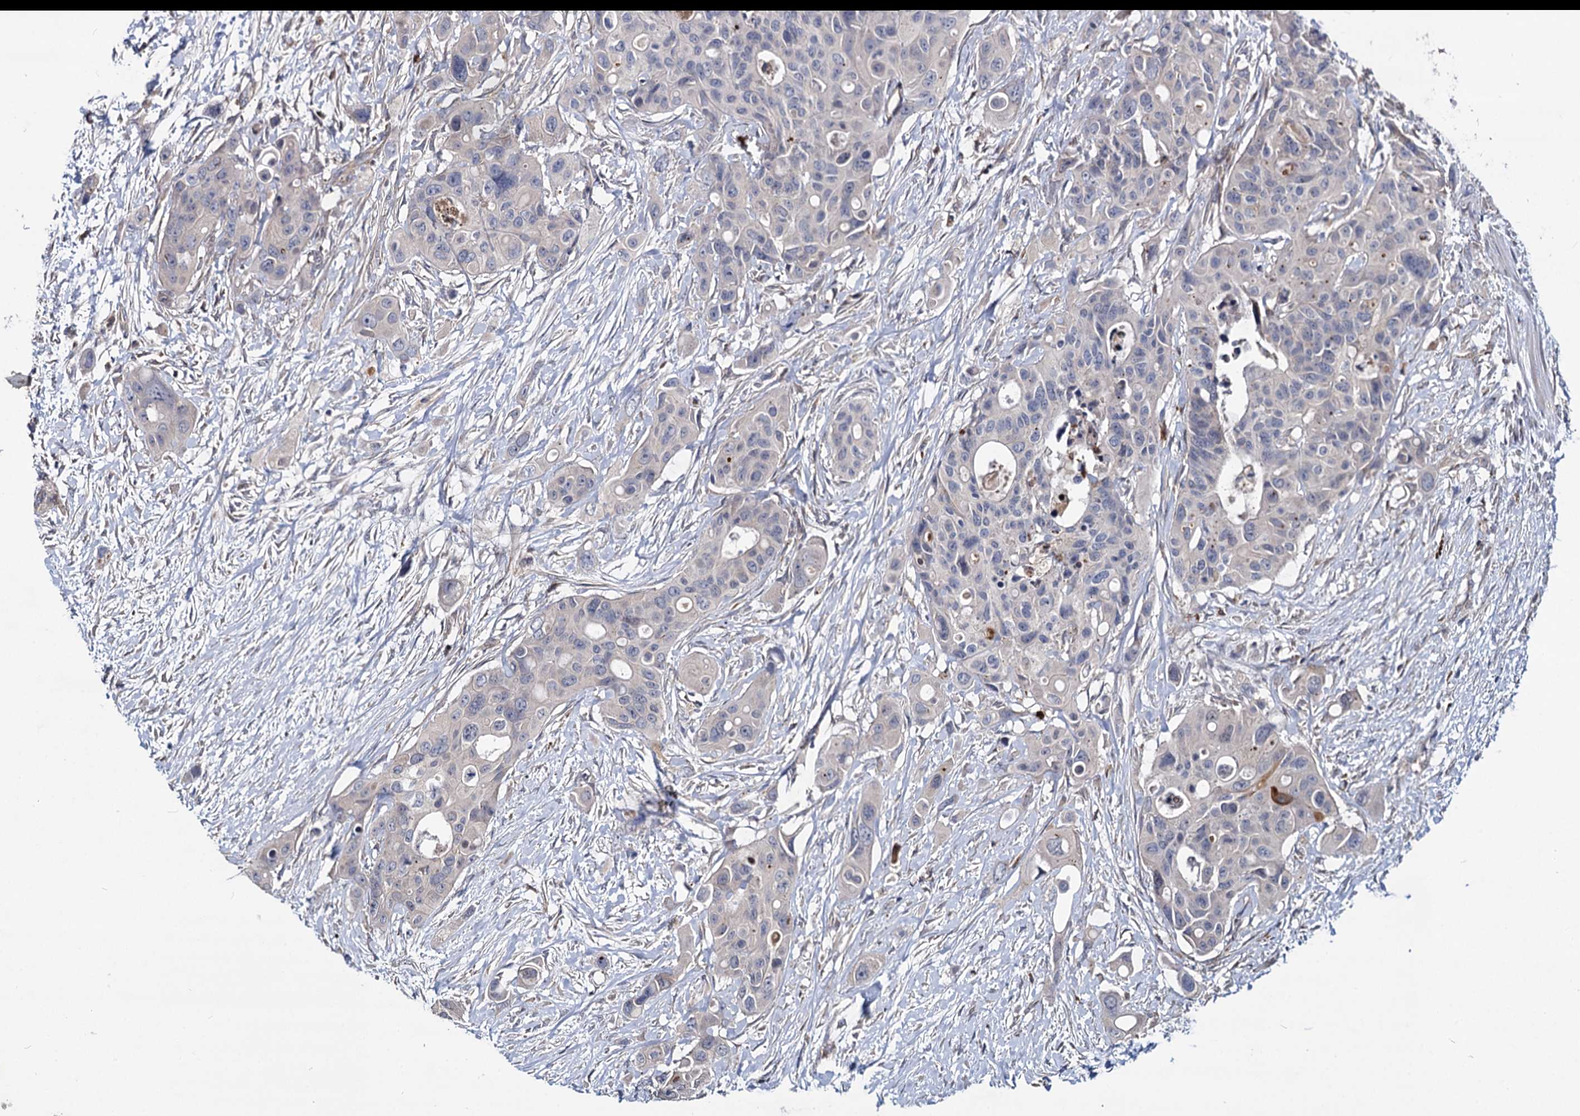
{"staining": {"intensity": "negative", "quantity": "none", "location": "none"}, "tissue": "colorectal cancer", "cell_type": "Tumor cells", "image_type": "cancer", "snomed": [{"axis": "morphology", "description": "Adenocarcinoma, NOS"}, {"axis": "topography", "description": "Colon"}], "caption": "IHC image of colorectal cancer stained for a protein (brown), which displays no expression in tumor cells.", "gene": "C11orf86", "patient": {"sex": "male", "age": 77}}